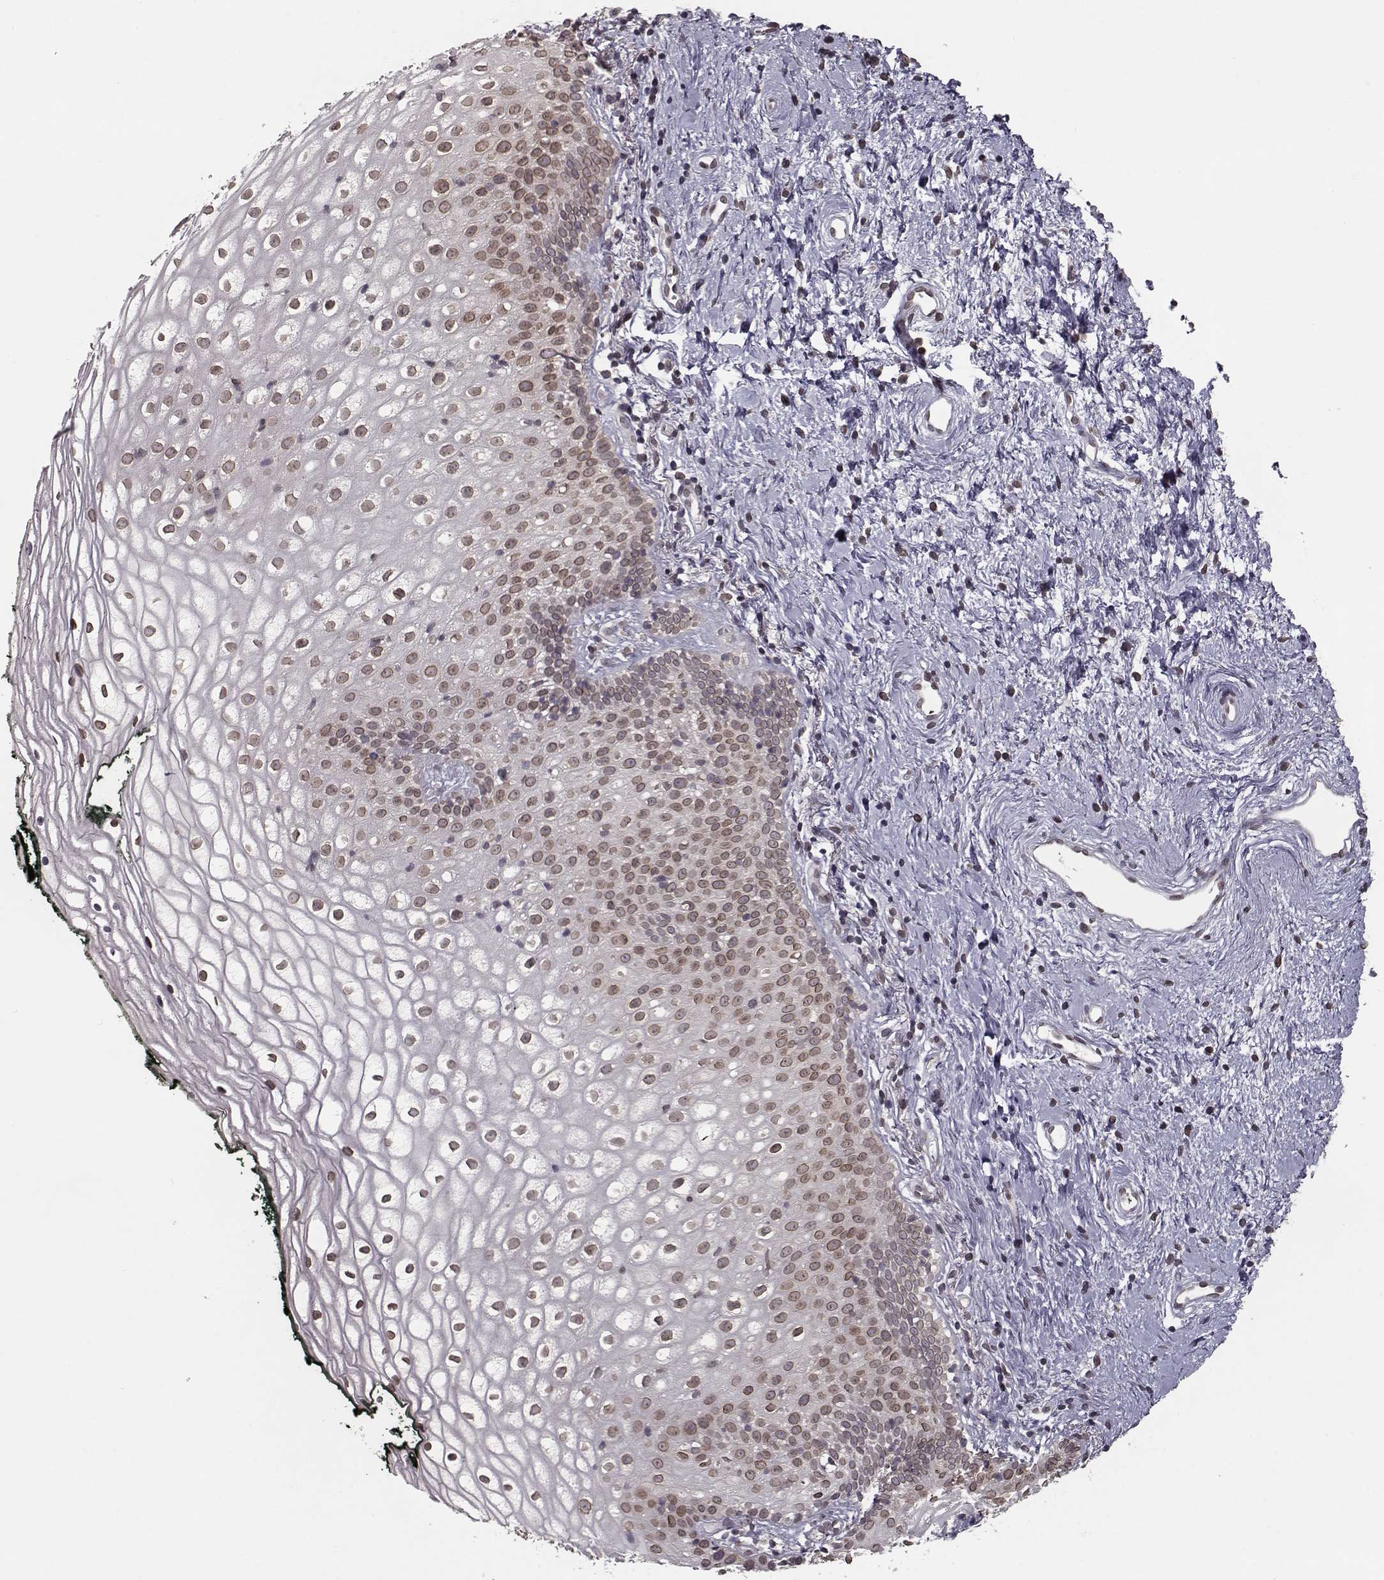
{"staining": {"intensity": "weak", "quantity": ">75%", "location": "cytoplasmic/membranous,nuclear"}, "tissue": "vagina", "cell_type": "Squamous epithelial cells", "image_type": "normal", "snomed": [{"axis": "morphology", "description": "Normal tissue, NOS"}, {"axis": "topography", "description": "Vagina"}], "caption": "The micrograph exhibits immunohistochemical staining of benign vagina. There is weak cytoplasmic/membranous,nuclear expression is appreciated in approximately >75% of squamous epithelial cells.", "gene": "NUP37", "patient": {"sex": "female", "age": 47}}